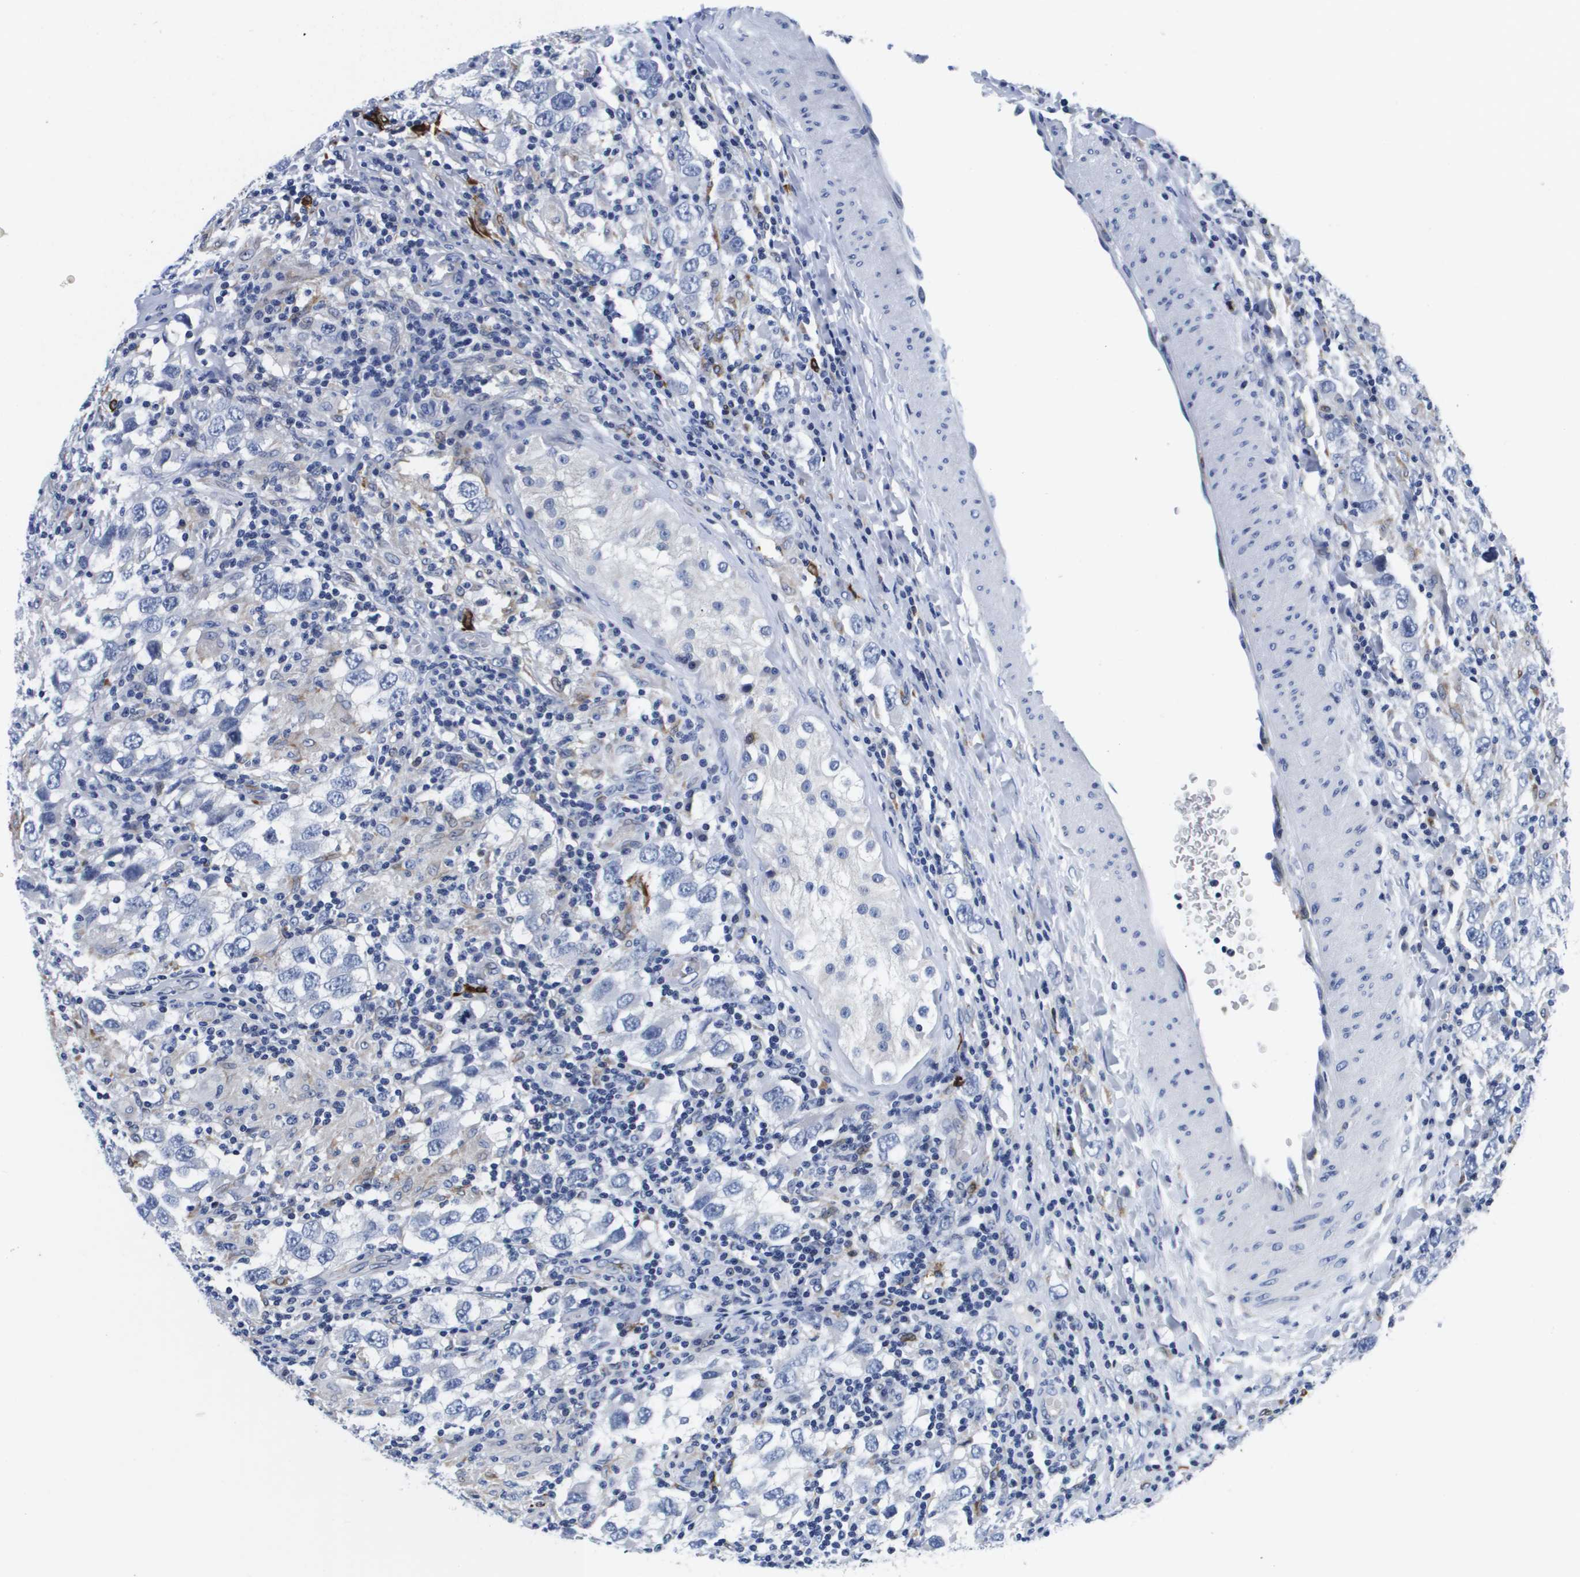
{"staining": {"intensity": "negative", "quantity": "none", "location": "none"}, "tissue": "testis cancer", "cell_type": "Tumor cells", "image_type": "cancer", "snomed": [{"axis": "morphology", "description": "Carcinoma, Embryonal, NOS"}, {"axis": "topography", "description": "Testis"}], "caption": "The micrograph shows no significant staining in tumor cells of testis cancer.", "gene": "HMOX1", "patient": {"sex": "male", "age": 21}}